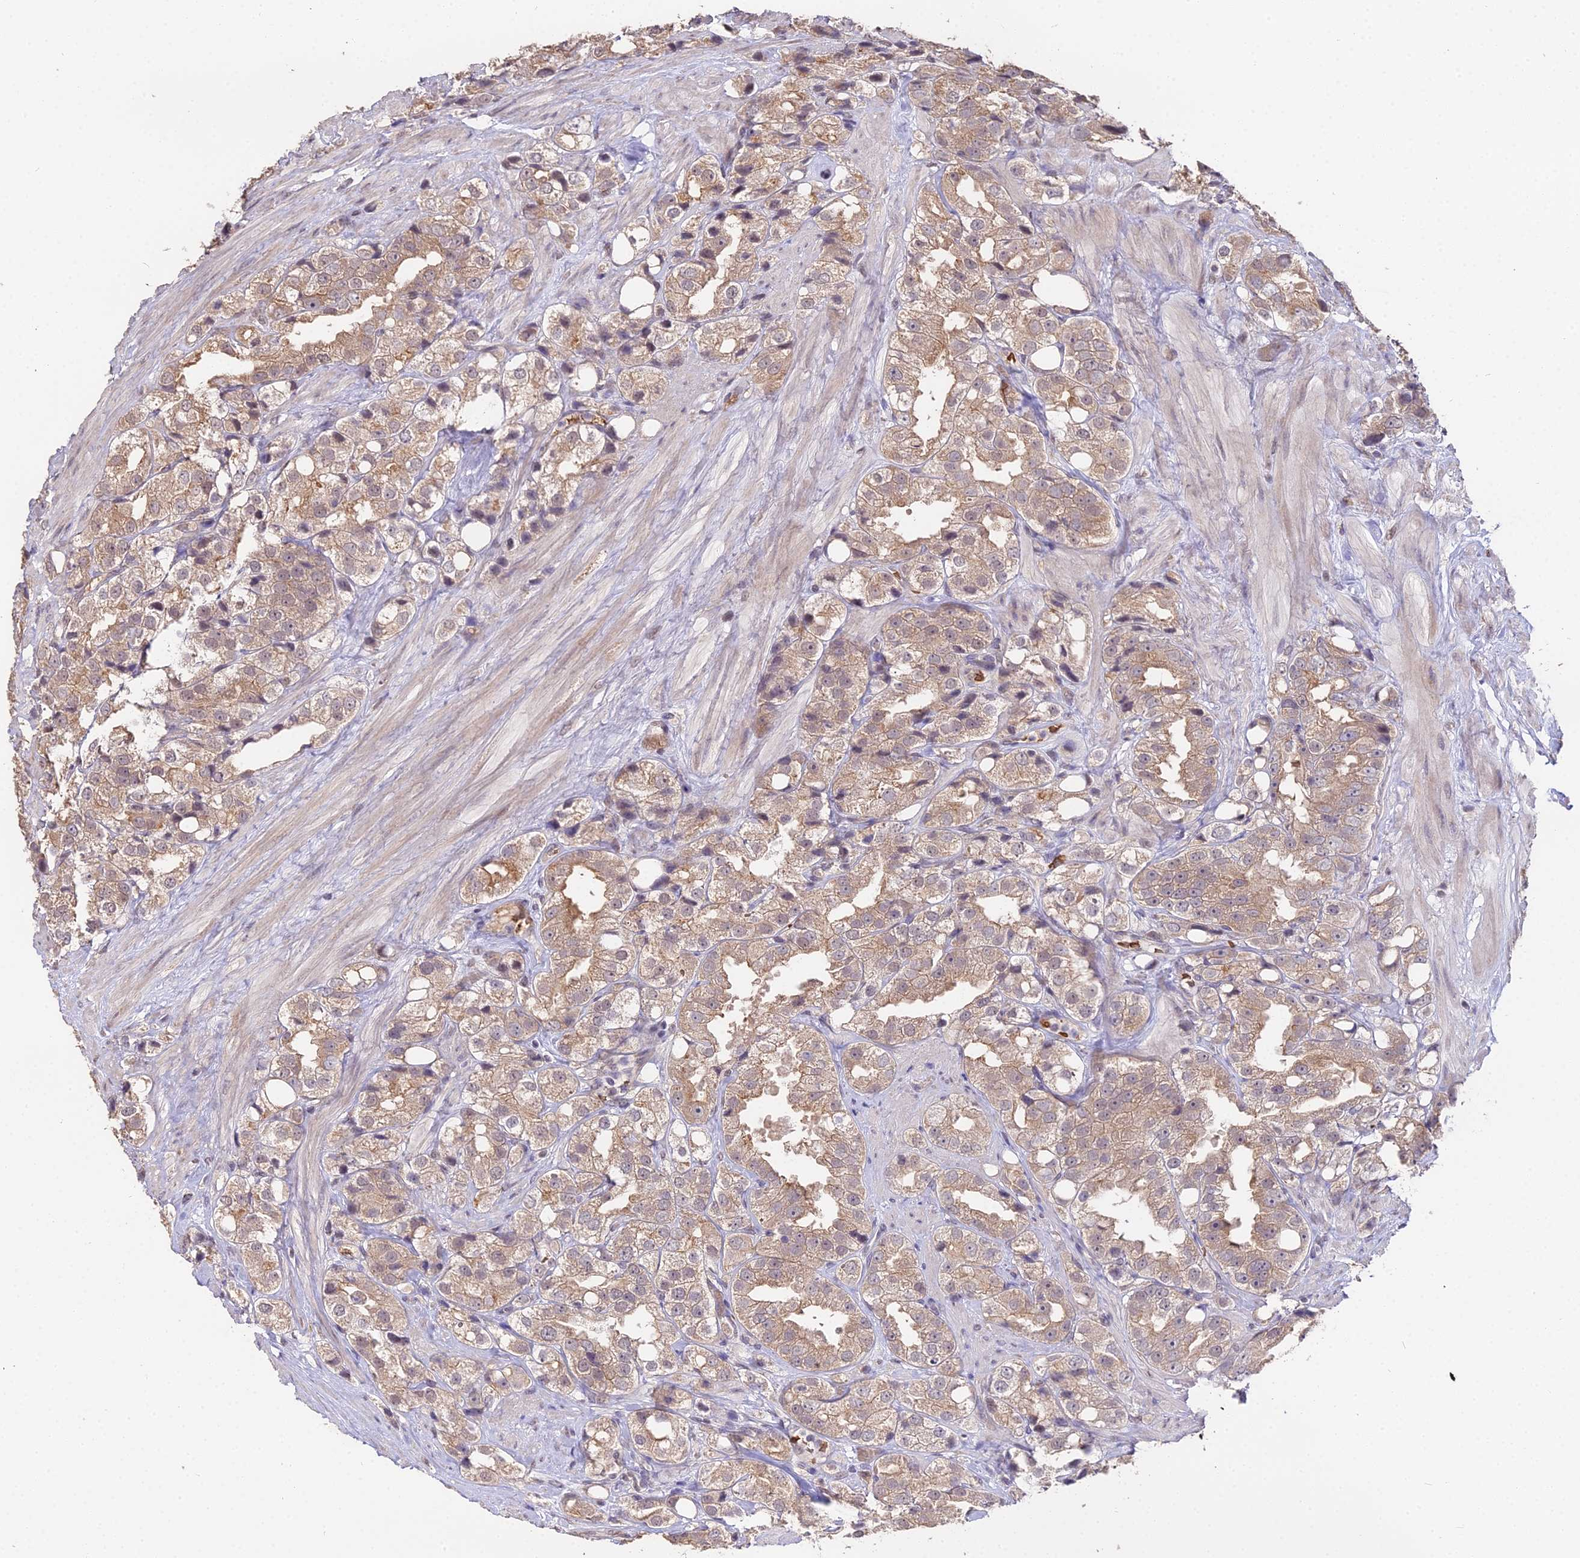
{"staining": {"intensity": "moderate", "quantity": ">75%", "location": "cytoplasmic/membranous"}, "tissue": "prostate cancer", "cell_type": "Tumor cells", "image_type": "cancer", "snomed": [{"axis": "morphology", "description": "Adenocarcinoma, NOS"}, {"axis": "topography", "description": "Prostate"}], "caption": "IHC histopathology image of prostate cancer stained for a protein (brown), which reveals medium levels of moderate cytoplasmic/membranous expression in about >75% of tumor cells.", "gene": "ZDBF2", "patient": {"sex": "male", "age": 79}}